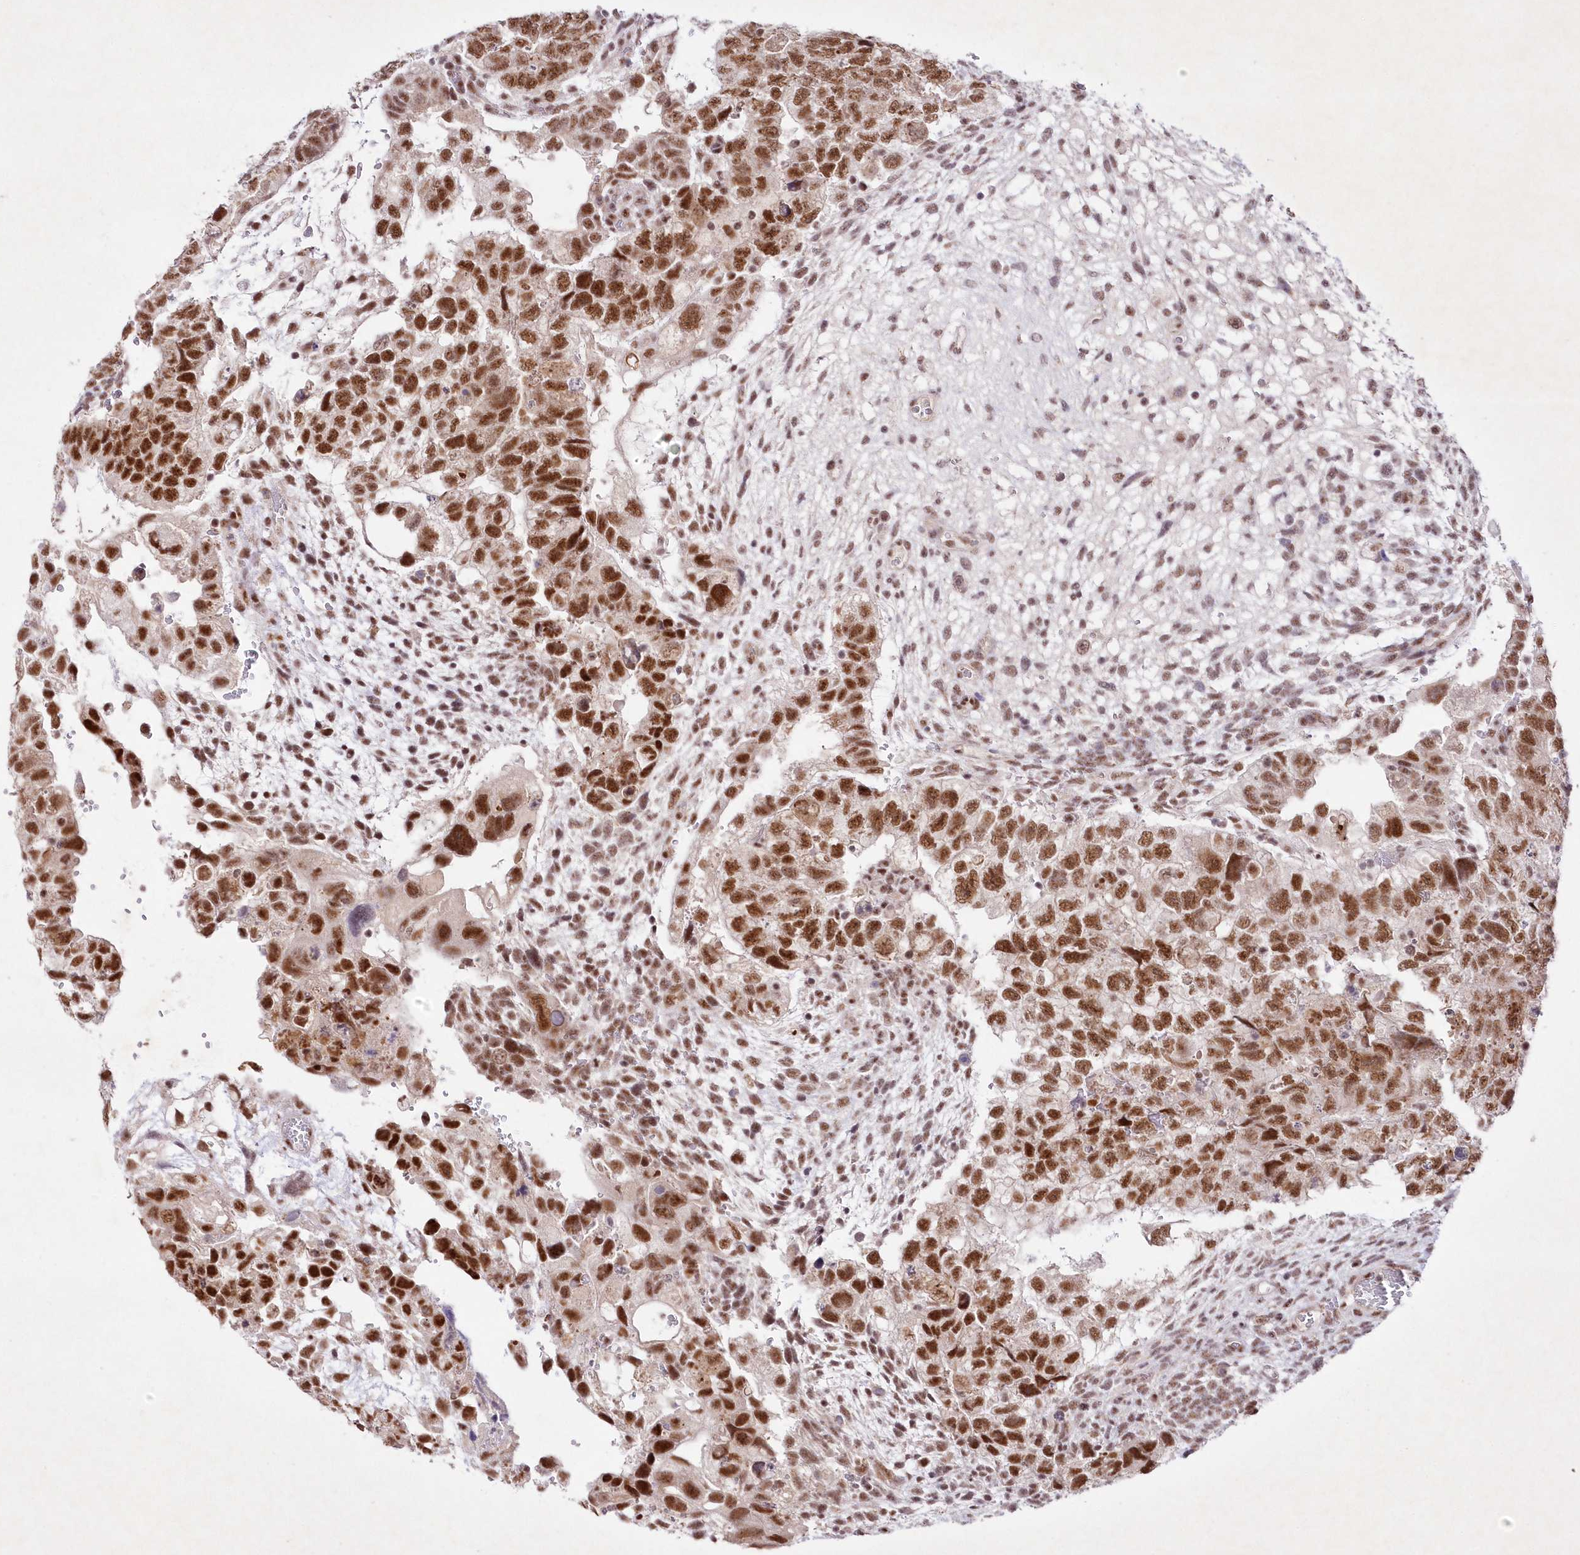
{"staining": {"intensity": "strong", "quantity": ">75%", "location": "nuclear"}, "tissue": "testis cancer", "cell_type": "Tumor cells", "image_type": "cancer", "snomed": [{"axis": "morphology", "description": "Carcinoma, Embryonal, NOS"}, {"axis": "topography", "description": "Testis"}], "caption": "Testis embryonal carcinoma stained with DAB (3,3'-diaminobenzidine) immunohistochemistry demonstrates high levels of strong nuclear staining in approximately >75% of tumor cells.", "gene": "RBM27", "patient": {"sex": "male", "age": 37}}